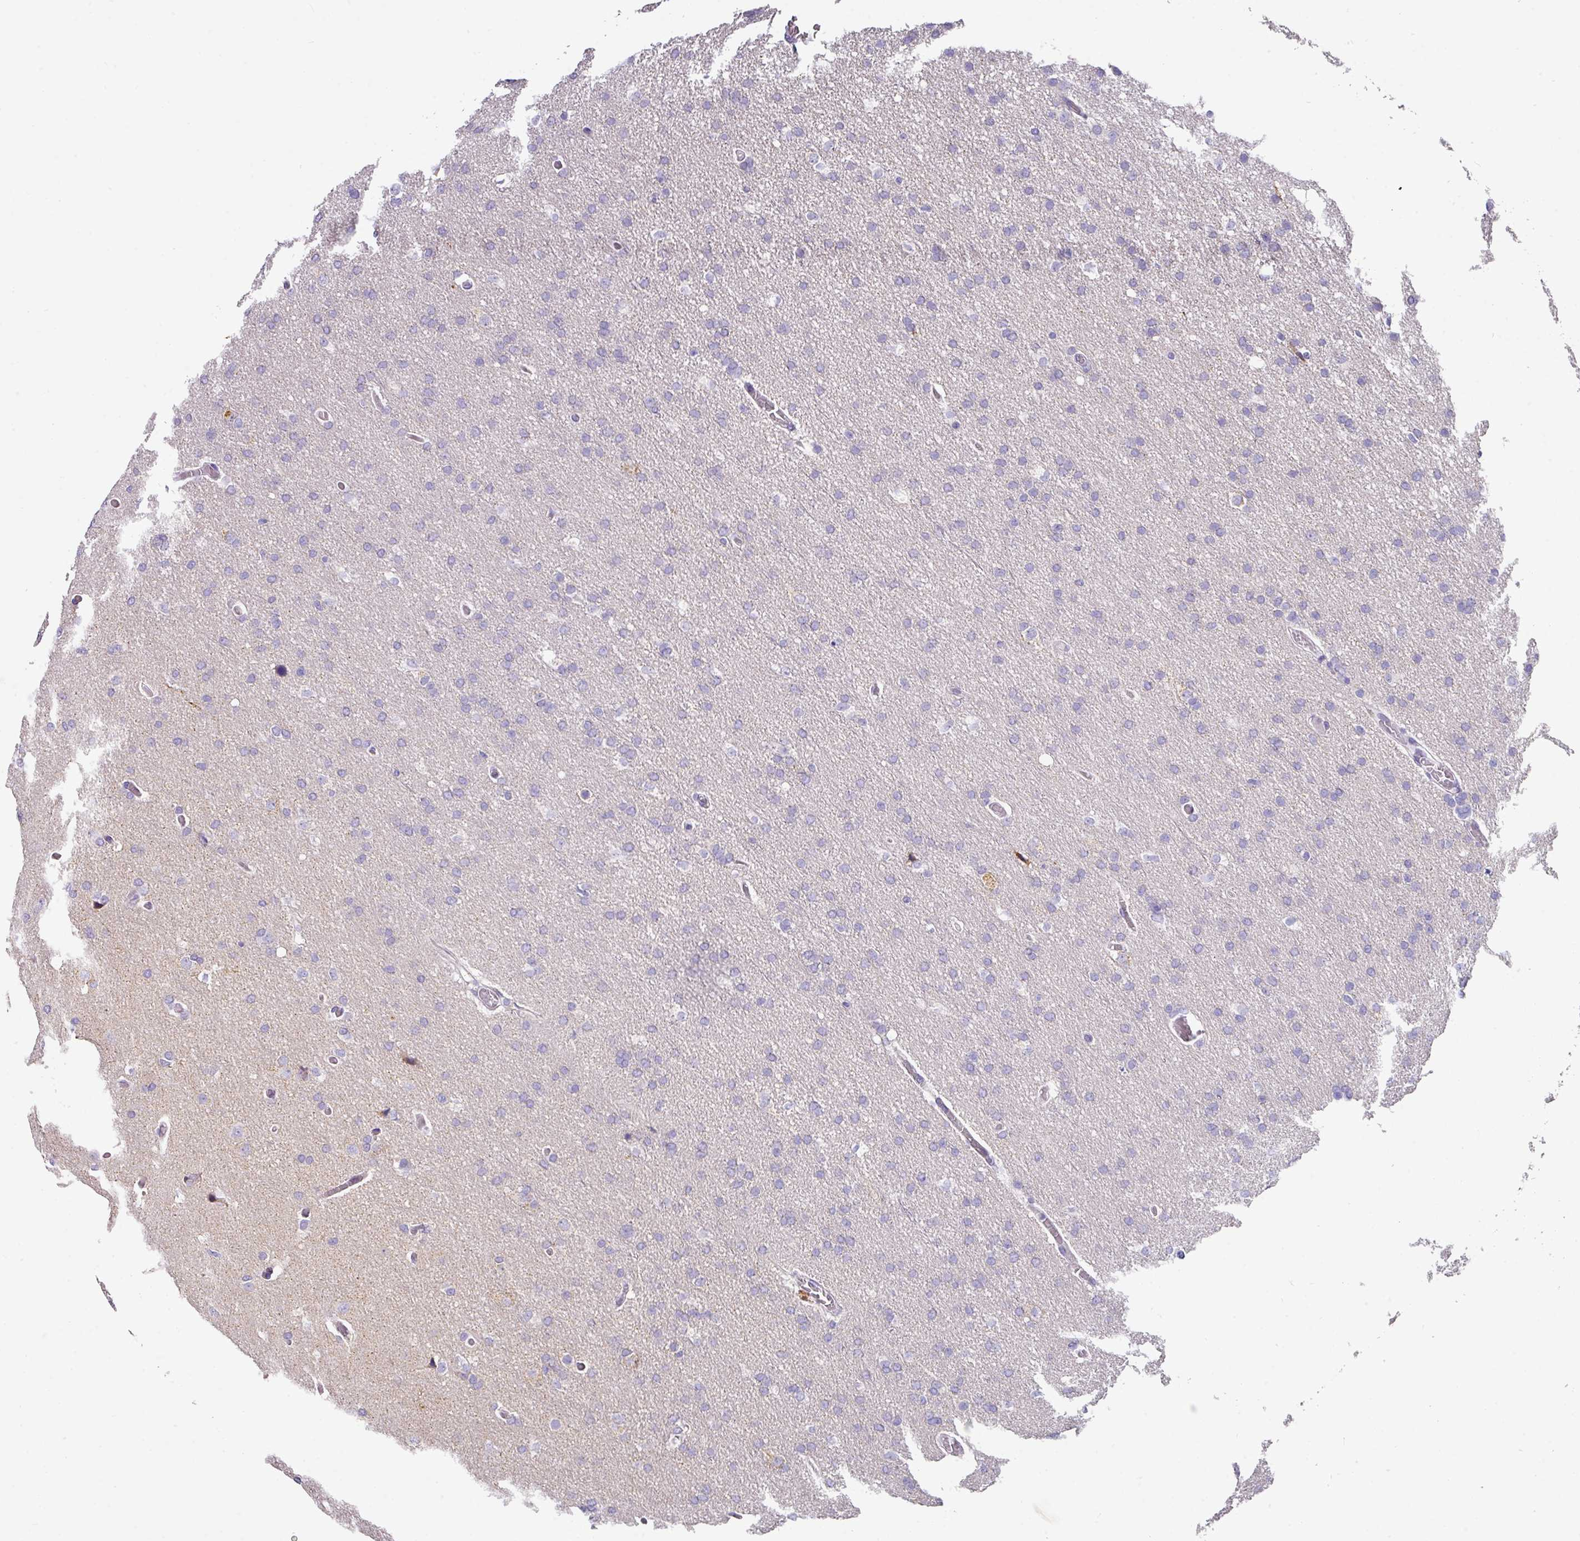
{"staining": {"intensity": "negative", "quantity": "none", "location": "none"}, "tissue": "glioma", "cell_type": "Tumor cells", "image_type": "cancer", "snomed": [{"axis": "morphology", "description": "Glioma, malignant, High grade"}, {"axis": "topography", "description": "Cerebral cortex"}], "caption": "The immunohistochemistry (IHC) micrograph has no significant positivity in tumor cells of glioma tissue.", "gene": "ANKRD29", "patient": {"sex": "female", "age": 36}}